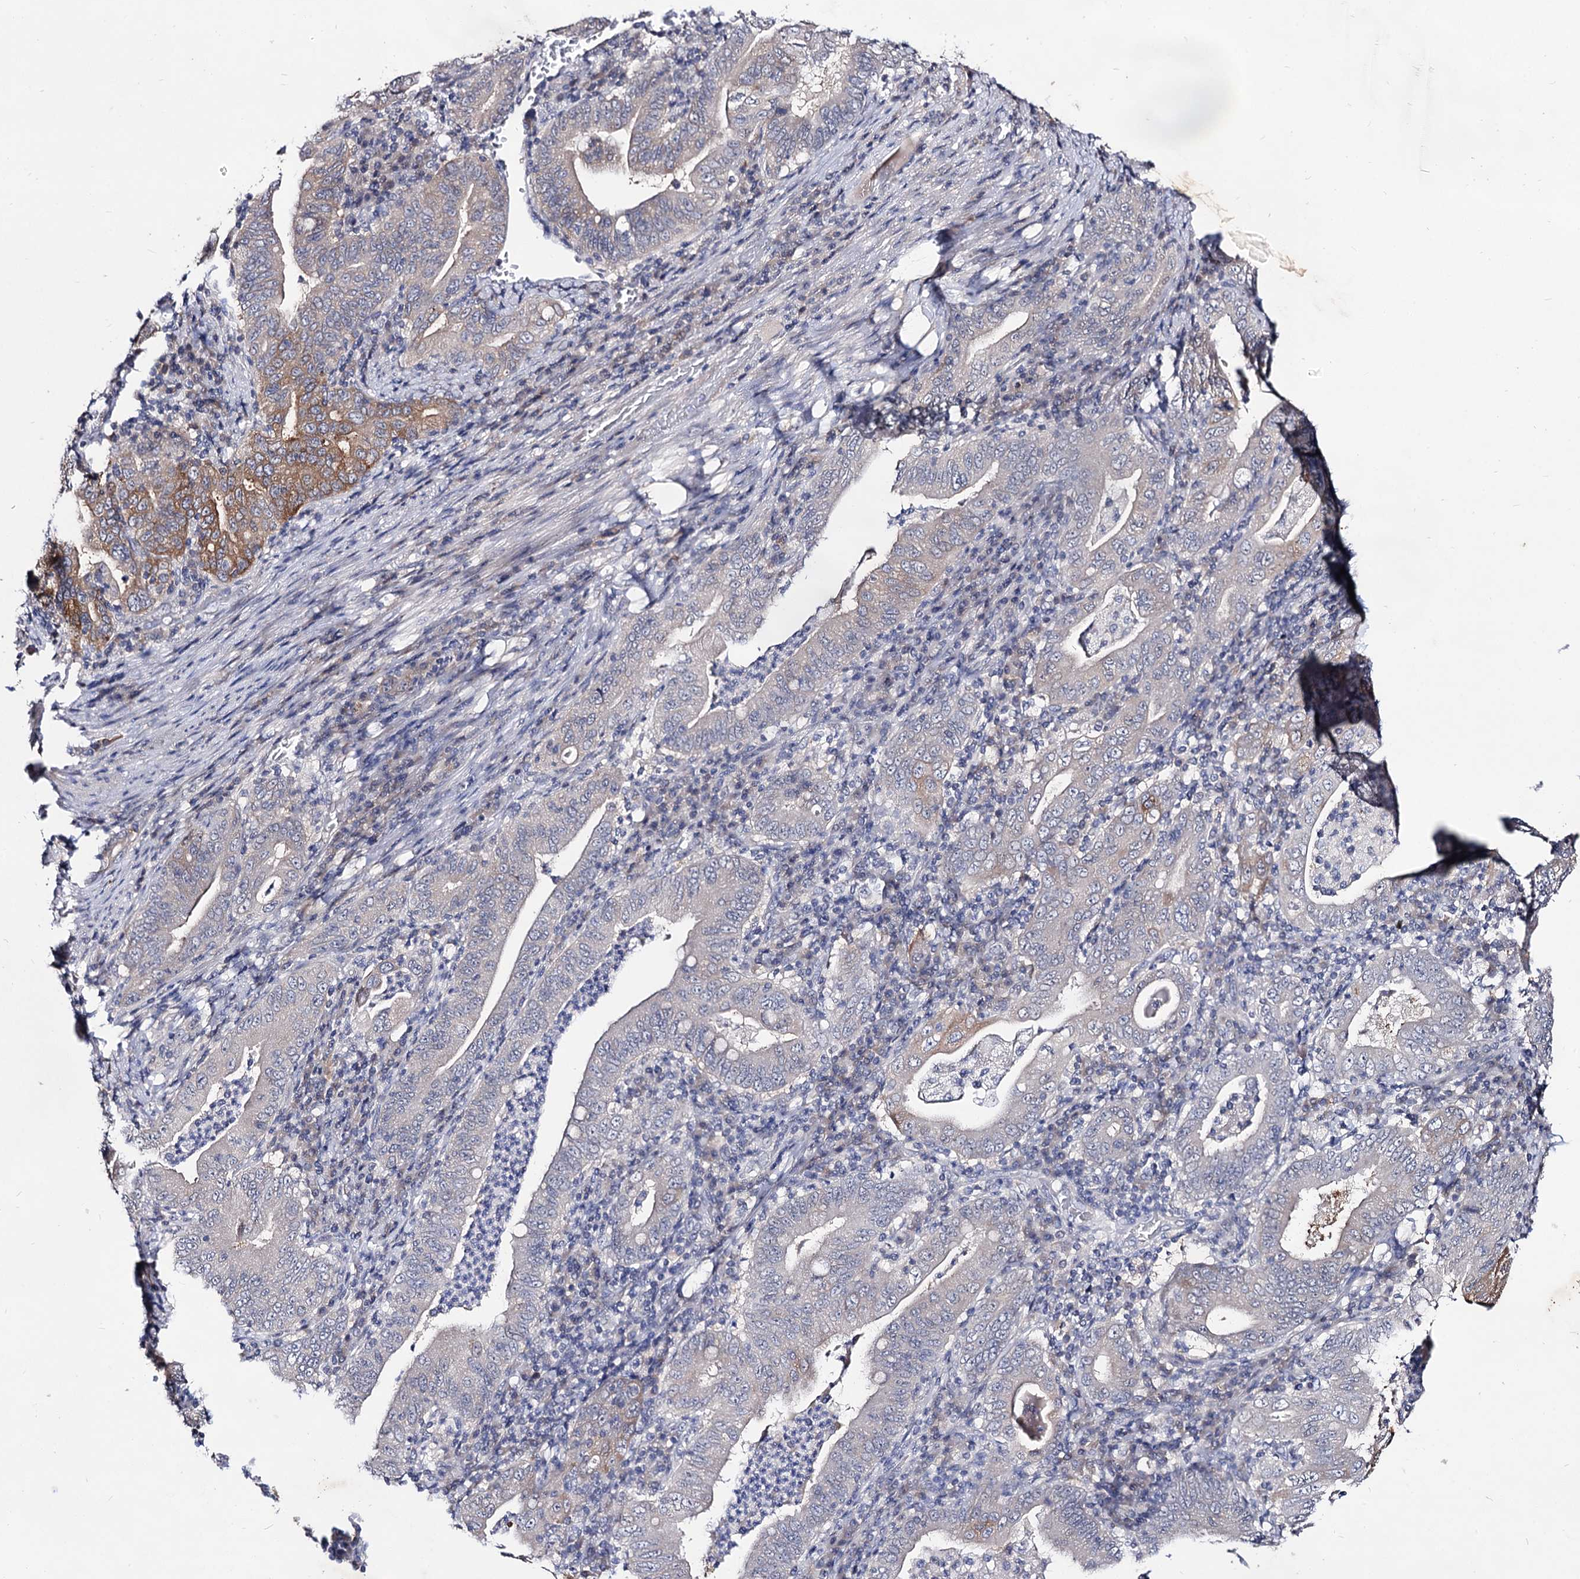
{"staining": {"intensity": "weak", "quantity": "<25%", "location": "cytoplasmic/membranous"}, "tissue": "stomach cancer", "cell_type": "Tumor cells", "image_type": "cancer", "snomed": [{"axis": "morphology", "description": "Normal tissue, NOS"}, {"axis": "morphology", "description": "Adenocarcinoma, NOS"}, {"axis": "topography", "description": "Esophagus"}, {"axis": "topography", "description": "Stomach, upper"}, {"axis": "topography", "description": "Peripheral nerve tissue"}], "caption": "The image displays no significant staining in tumor cells of stomach cancer. Nuclei are stained in blue.", "gene": "ARFIP2", "patient": {"sex": "male", "age": 62}}